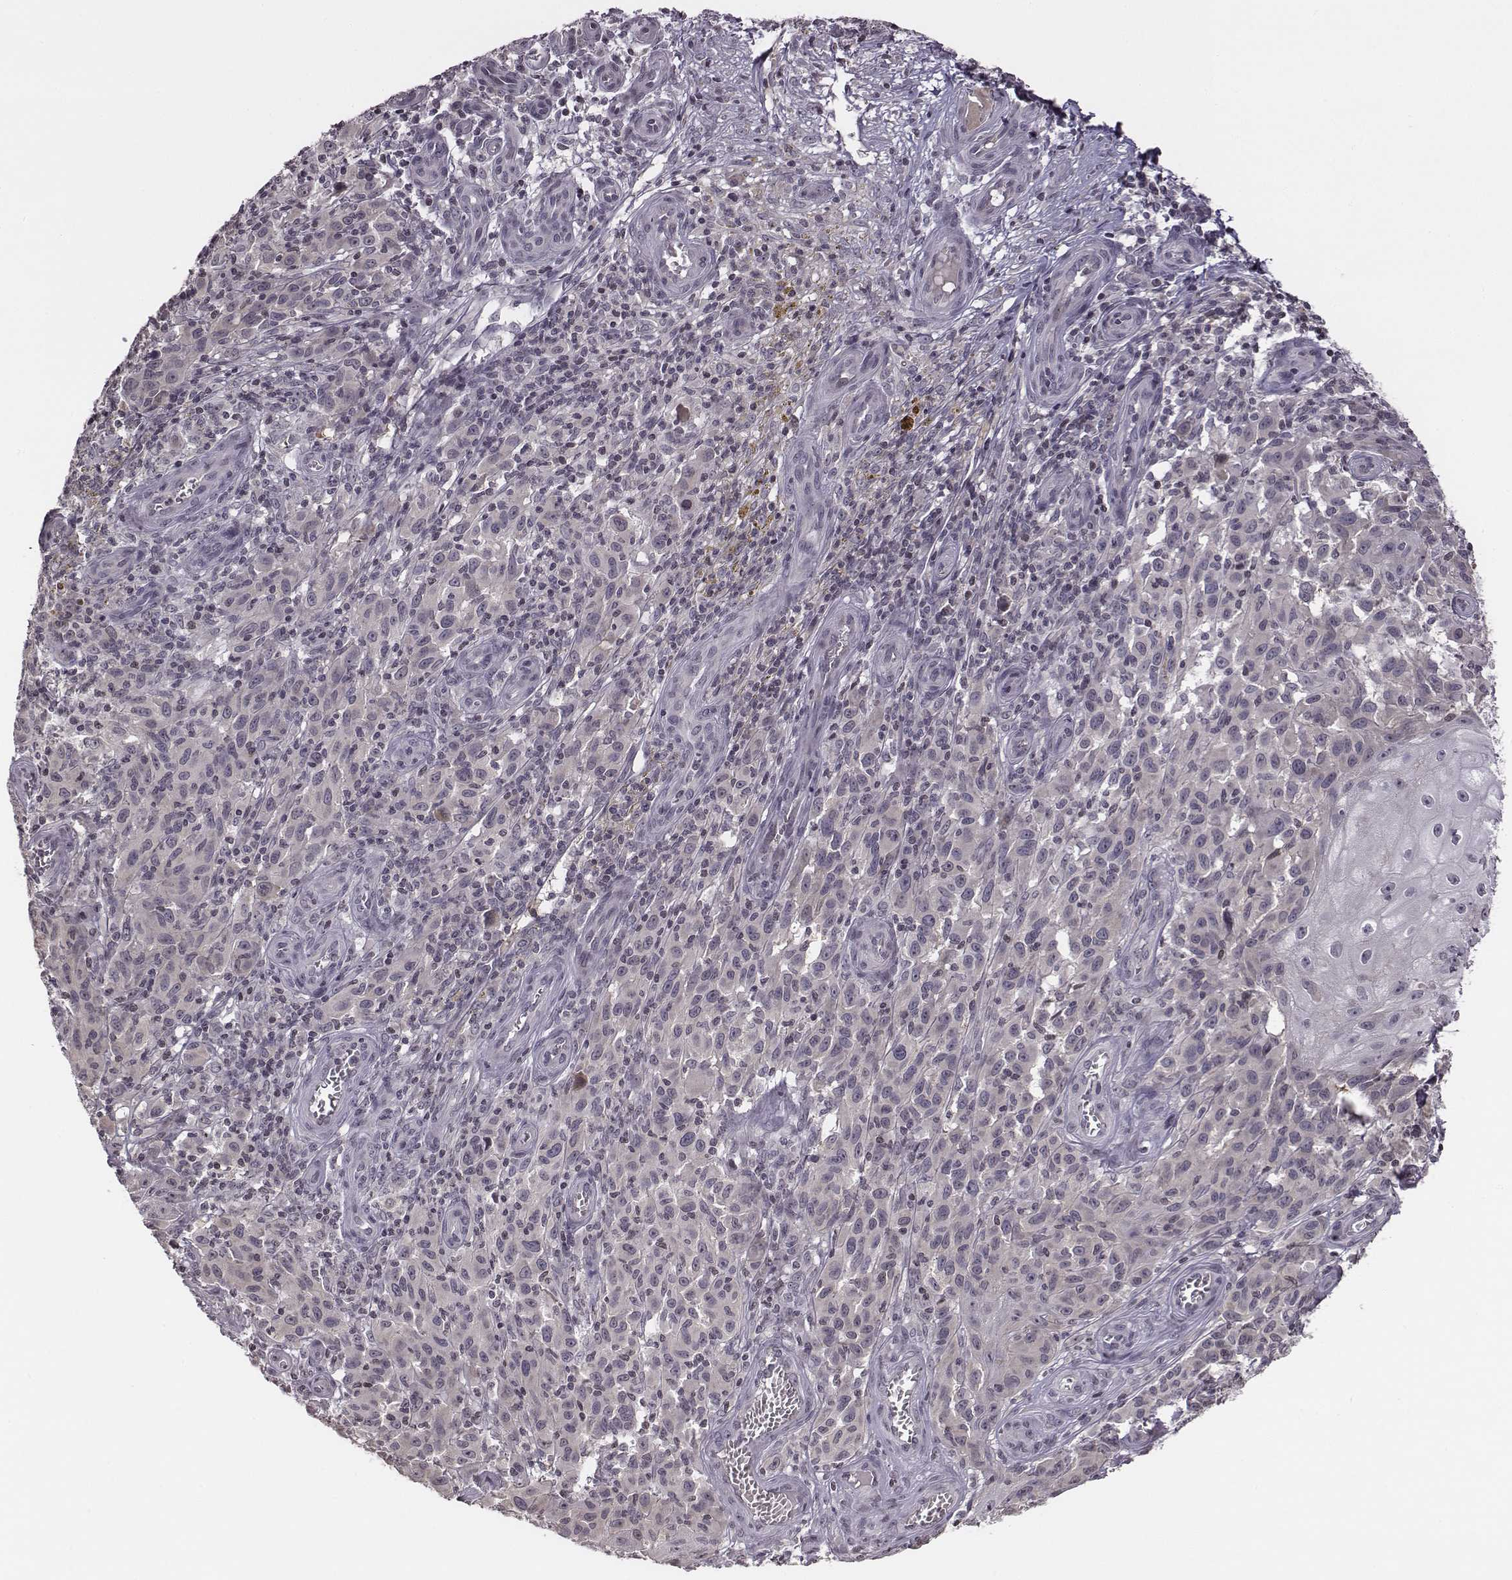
{"staining": {"intensity": "negative", "quantity": "none", "location": "none"}, "tissue": "melanoma", "cell_type": "Tumor cells", "image_type": "cancer", "snomed": [{"axis": "morphology", "description": "Malignant melanoma, NOS"}, {"axis": "topography", "description": "Skin"}], "caption": "The immunohistochemistry (IHC) micrograph has no significant expression in tumor cells of melanoma tissue.", "gene": "GRM4", "patient": {"sex": "female", "age": 53}}